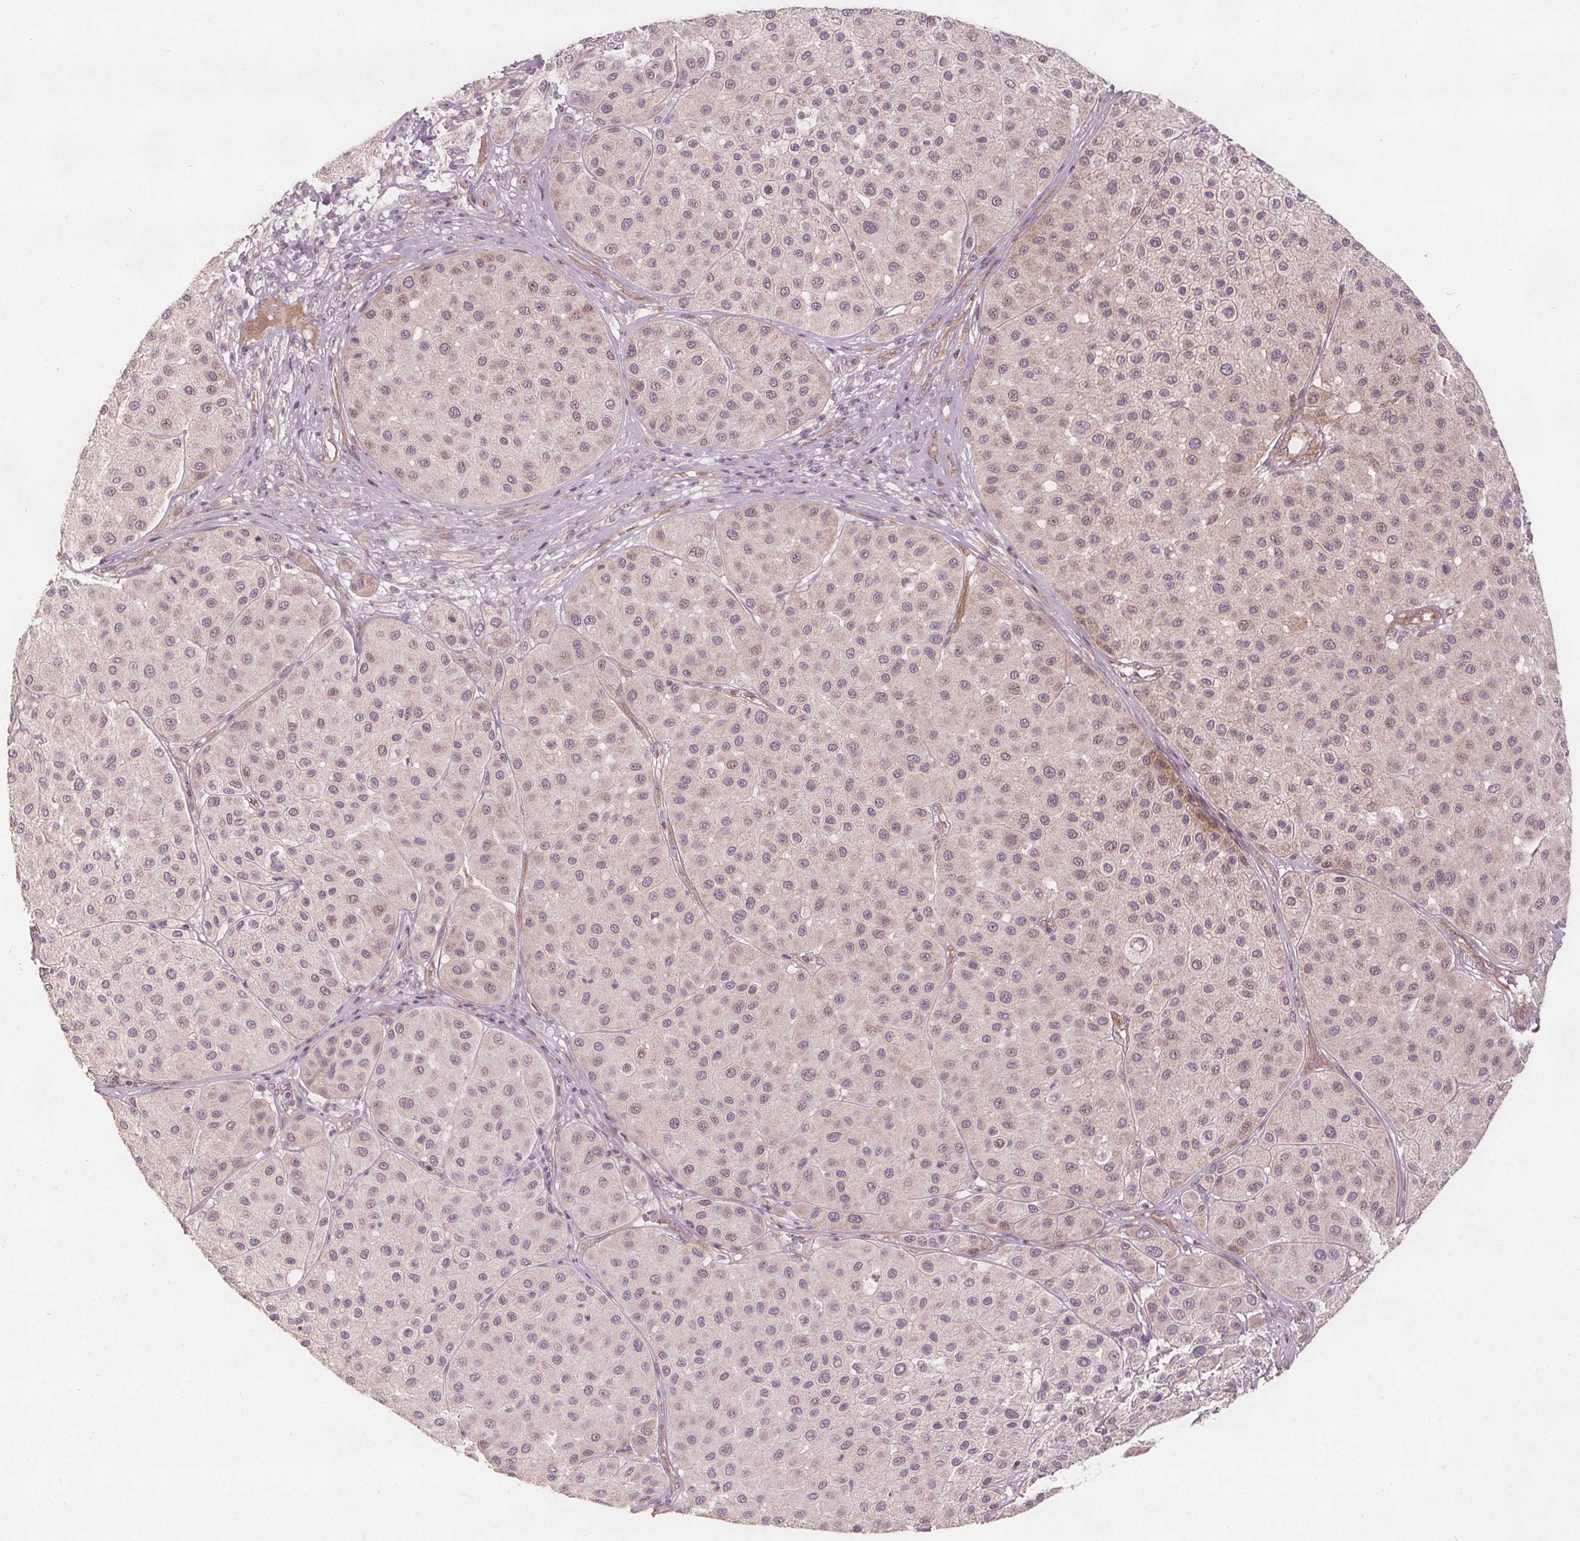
{"staining": {"intensity": "negative", "quantity": "none", "location": "none"}, "tissue": "melanoma", "cell_type": "Tumor cells", "image_type": "cancer", "snomed": [{"axis": "morphology", "description": "Malignant melanoma, Metastatic site"}, {"axis": "topography", "description": "Smooth muscle"}], "caption": "This is an immunohistochemistry micrograph of malignant melanoma (metastatic site). There is no positivity in tumor cells.", "gene": "PTPRT", "patient": {"sex": "male", "age": 41}}